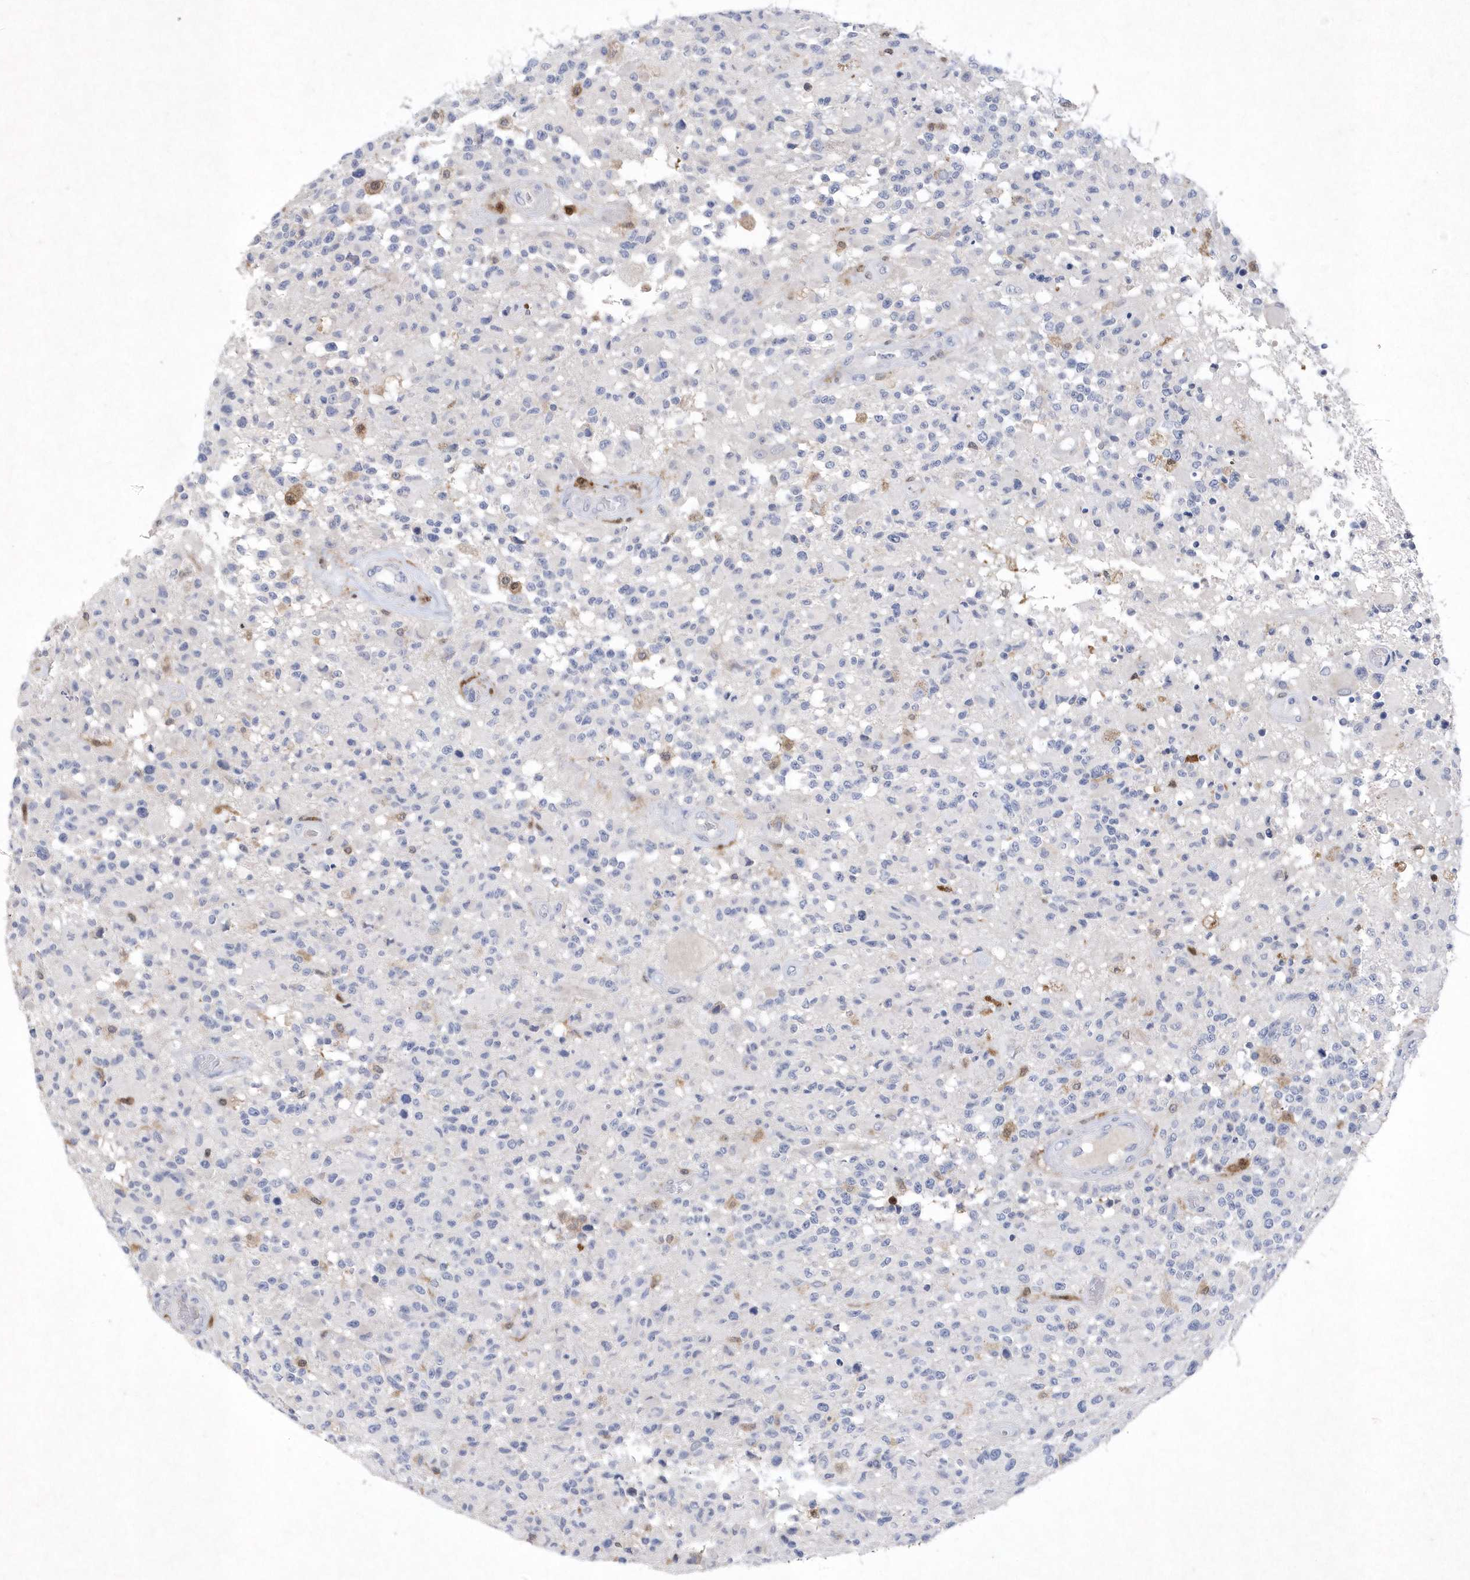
{"staining": {"intensity": "negative", "quantity": "none", "location": "none"}, "tissue": "glioma", "cell_type": "Tumor cells", "image_type": "cancer", "snomed": [{"axis": "morphology", "description": "Glioma, malignant, High grade"}, {"axis": "morphology", "description": "Glioblastoma, NOS"}, {"axis": "topography", "description": "Brain"}], "caption": "Protein analysis of glioma demonstrates no significant staining in tumor cells.", "gene": "BHLHA15", "patient": {"sex": "male", "age": 60}}